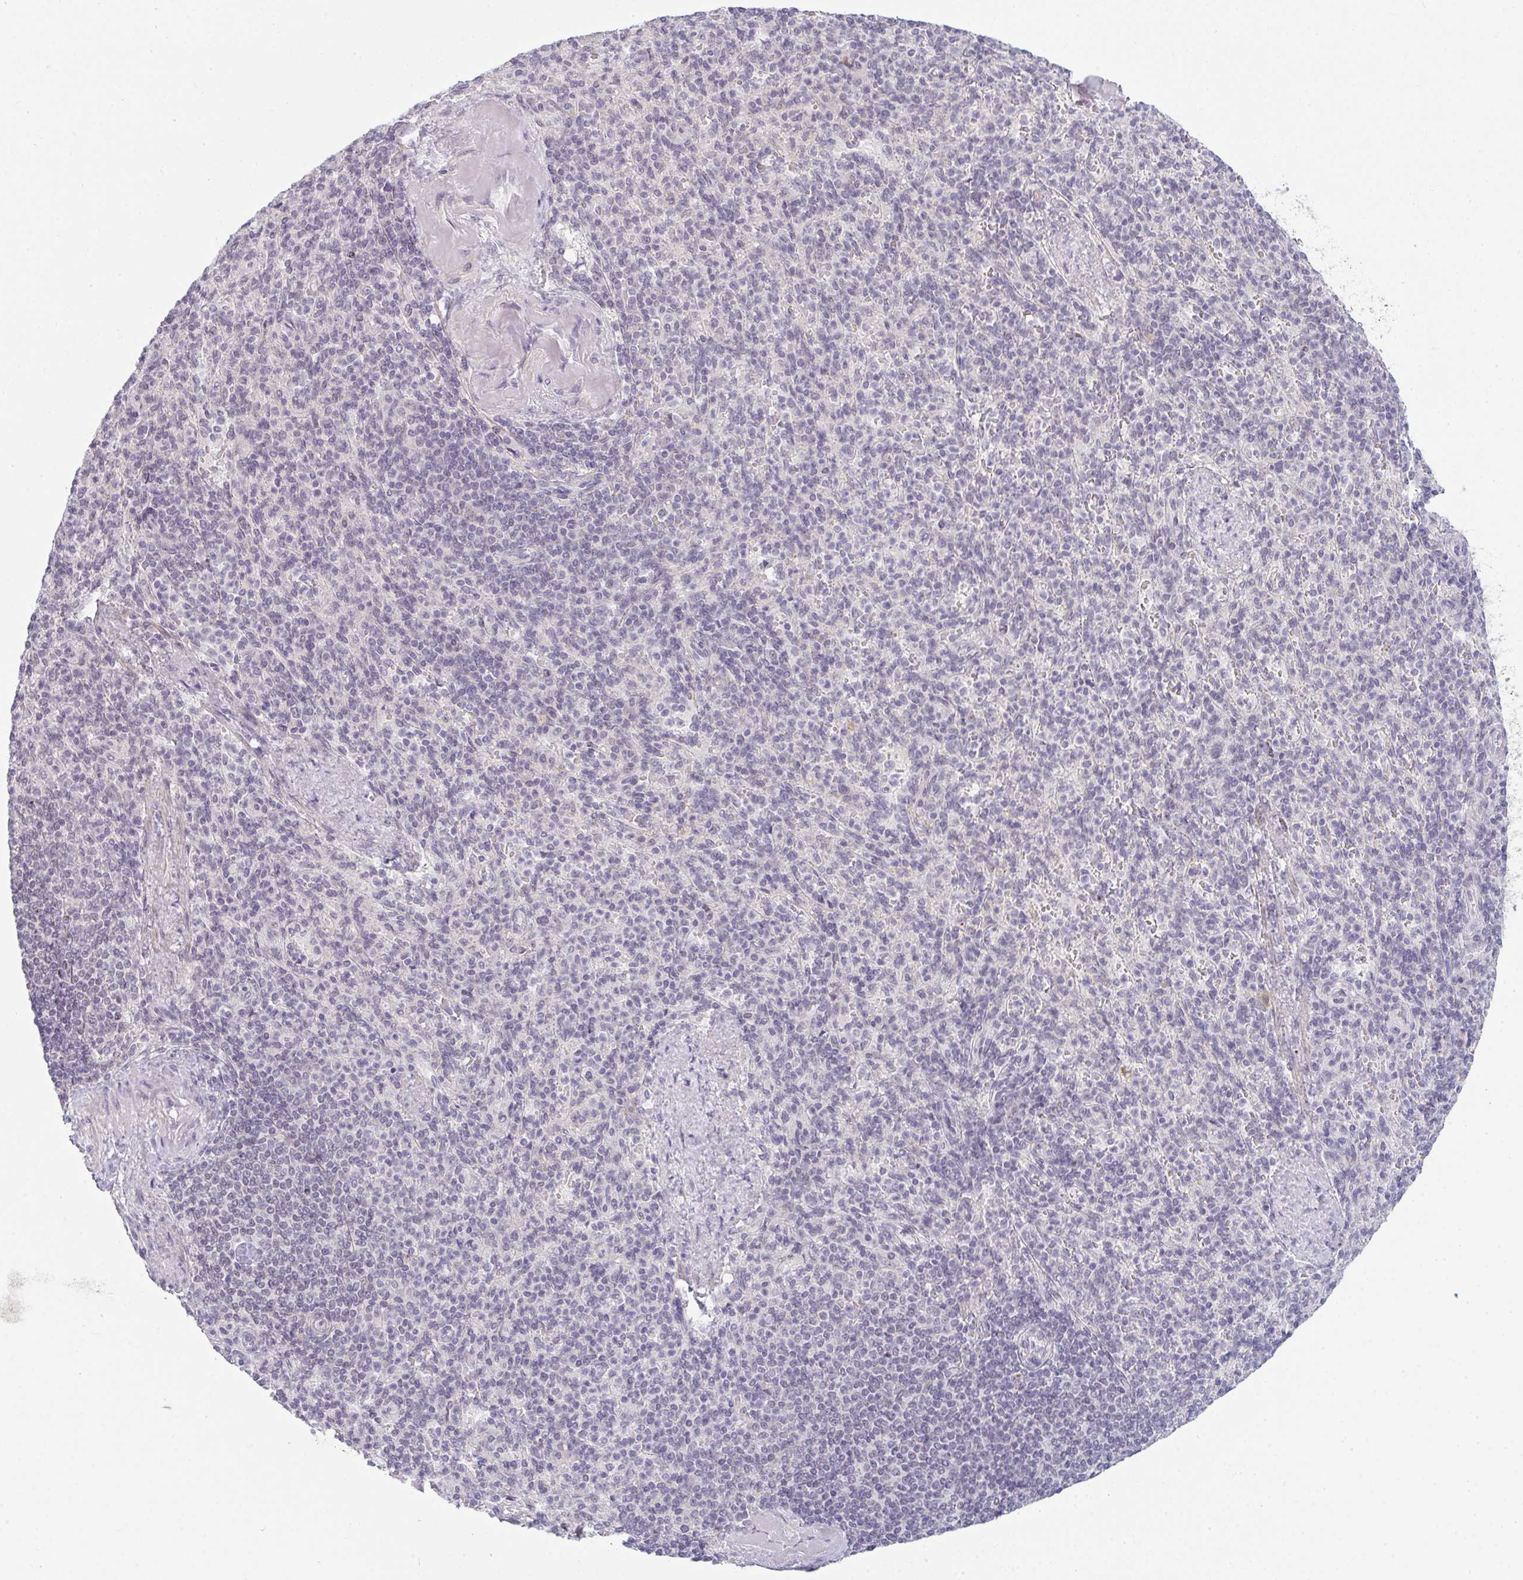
{"staining": {"intensity": "negative", "quantity": "none", "location": "none"}, "tissue": "spleen", "cell_type": "Cells in red pulp", "image_type": "normal", "snomed": [{"axis": "morphology", "description": "Normal tissue, NOS"}, {"axis": "topography", "description": "Spleen"}], "caption": "Benign spleen was stained to show a protein in brown. There is no significant positivity in cells in red pulp.", "gene": "TEX33", "patient": {"sex": "female", "age": 74}}